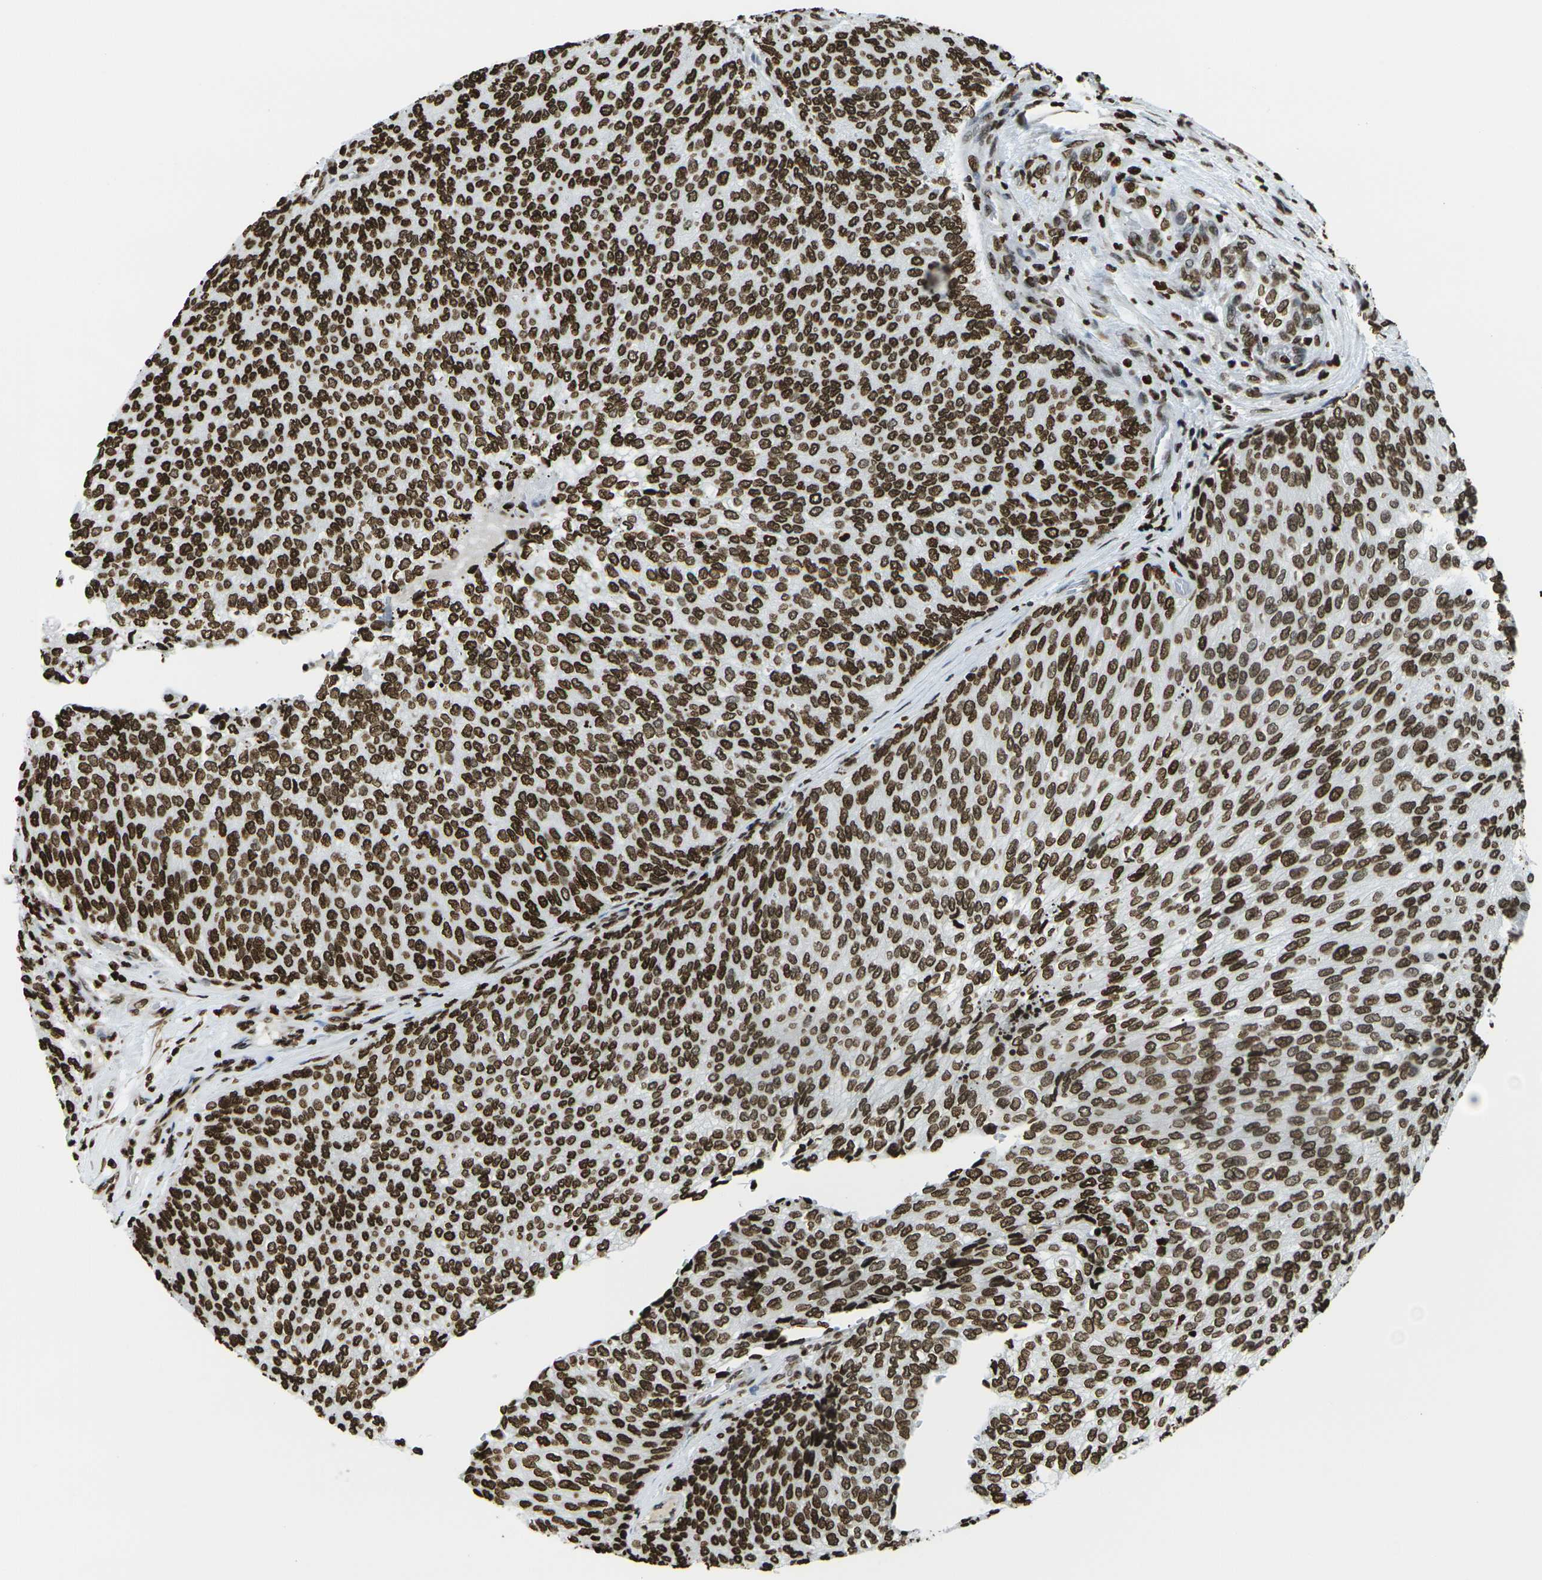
{"staining": {"intensity": "strong", "quantity": ">75%", "location": "nuclear"}, "tissue": "urothelial cancer", "cell_type": "Tumor cells", "image_type": "cancer", "snomed": [{"axis": "morphology", "description": "Urothelial carcinoma, Low grade"}, {"axis": "topography", "description": "Urinary bladder"}], "caption": "Human low-grade urothelial carcinoma stained with a brown dye demonstrates strong nuclear positive staining in about >75% of tumor cells.", "gene": "H1-2", "patient": {"sex": "female", "age": 79}}